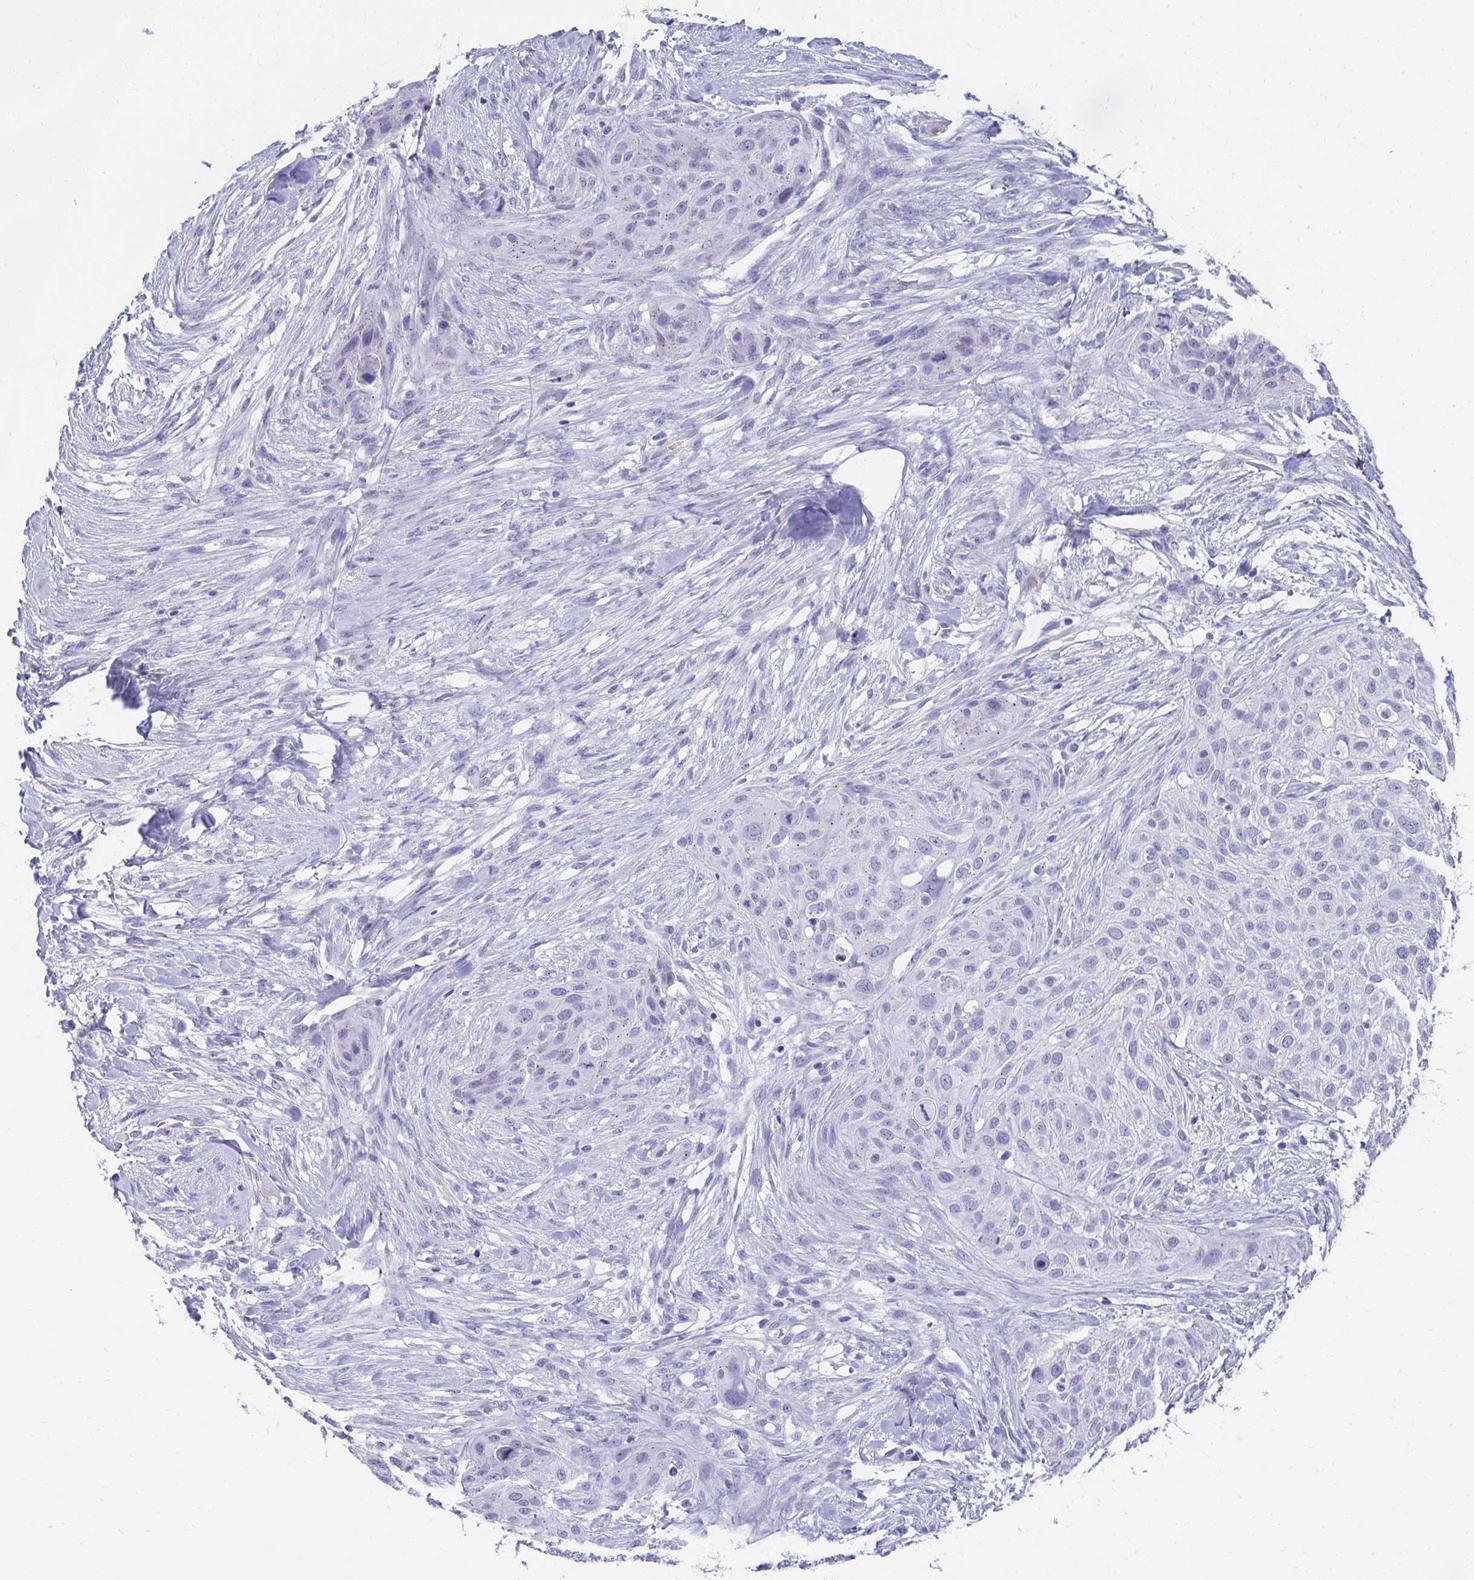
{"staining": {"intensity": "weak", "quantity": "<25%", "location": "cytoplasmic/membranous"}, "tissue": "skin cancer", "cell_type": "Tumor cells", "image_type": "cancer", "snomed": [{"axis": "morphology", "description": "Squamous cell carcinoma, NOS"}, {"axis": "topography", "description": "Skin"}], "caption": "A high-resolution micrograph shows immunohistochemistry staining of skin cancer (squamous cell carcinoma), which shows no significant expression in tumor cells.", "gene": "TMPRSS2", "patient": {"sex": "female", "age": 87}}